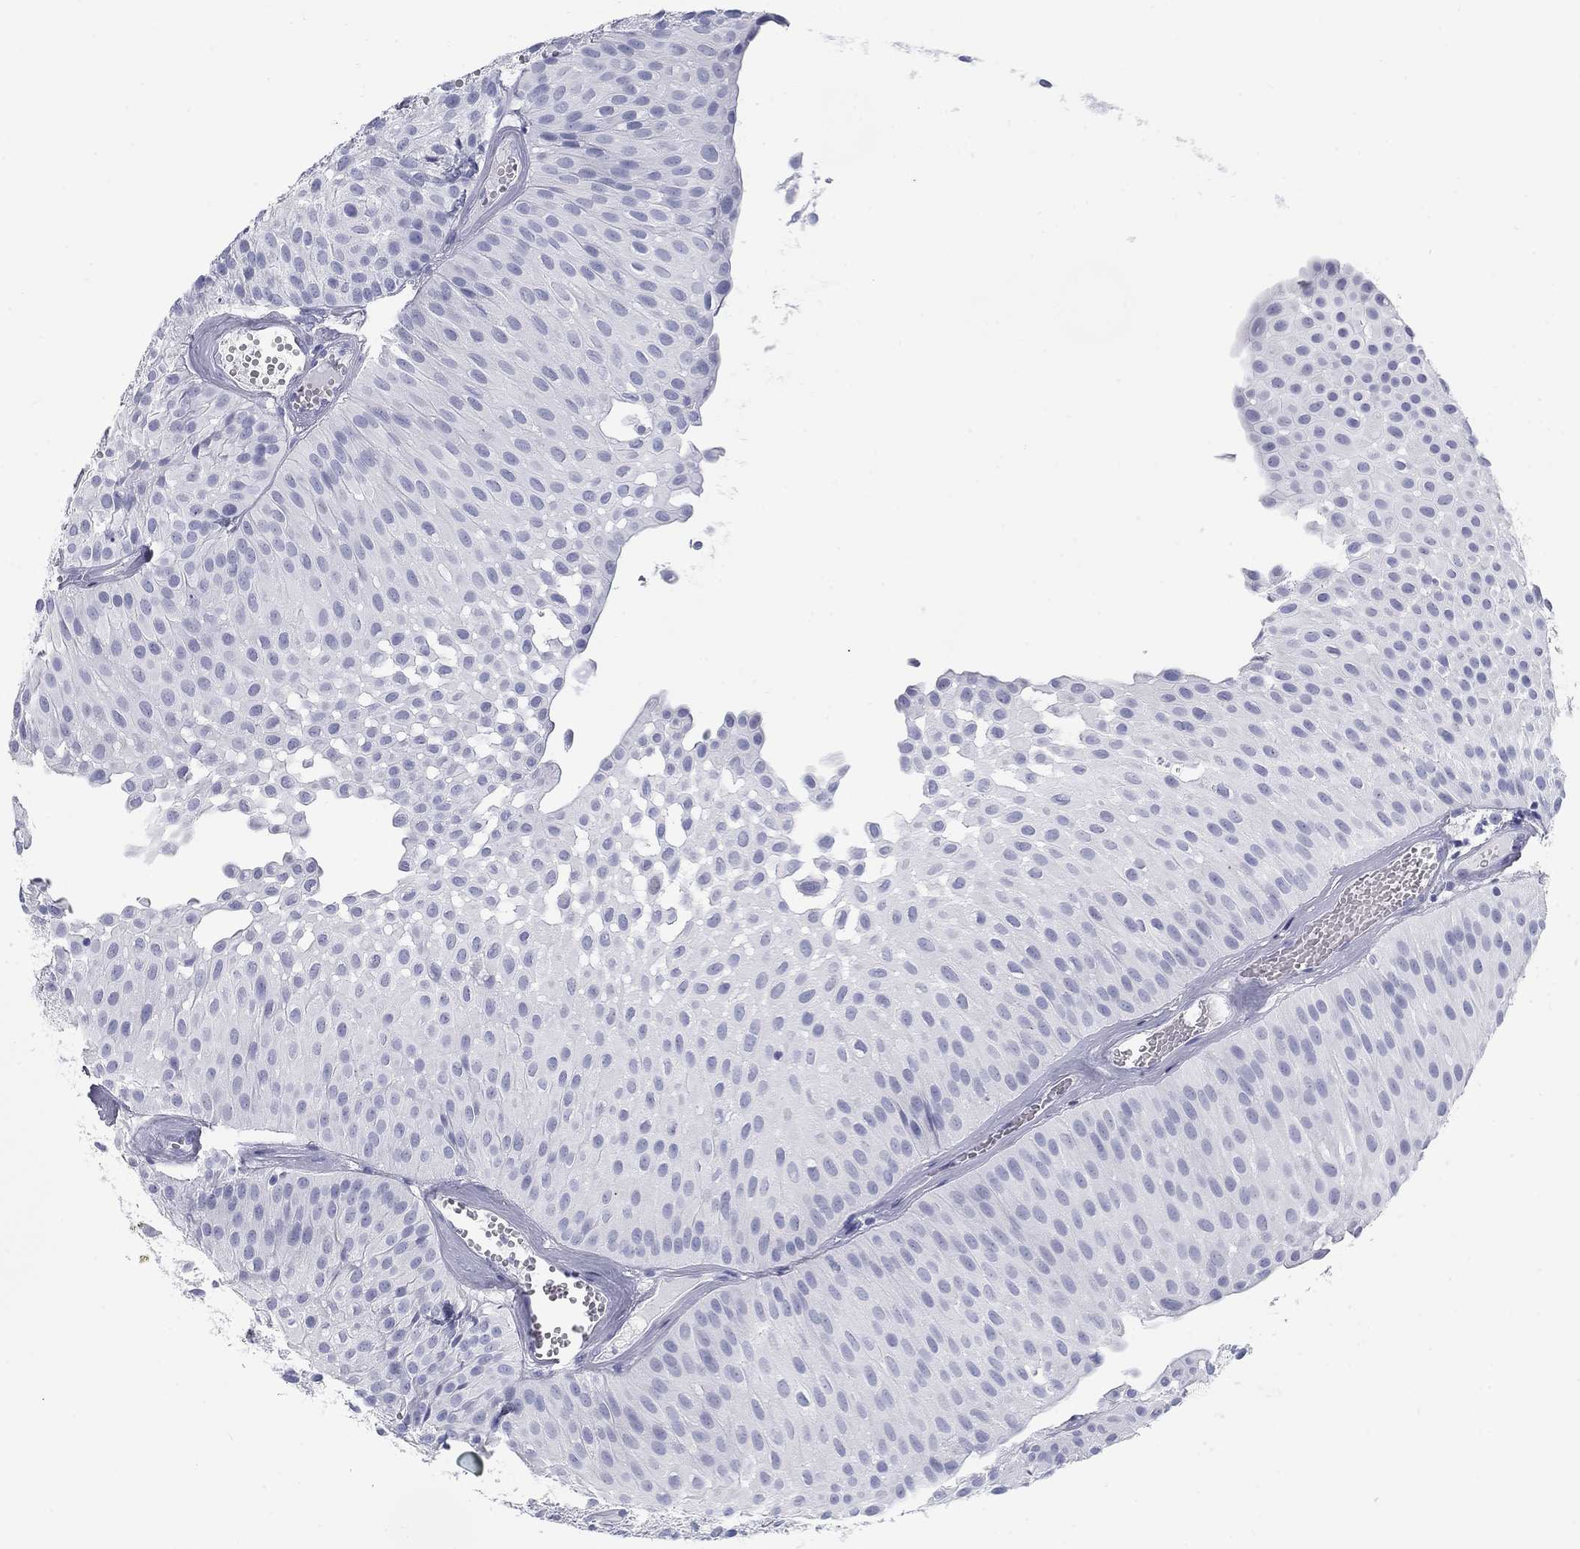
{"staining": {"intensity": "negative", "quantity": "none", "location": "none"}, "tissue": "urothelial cancer", "cell_type": "Tumor cells", "image_type": "cancer", "snomed": [{"axis": "morphology", "description": "Urothelial carcinoma, Low grade"}, {"axis": "topography", "description": "Urinary bladder"}], "caption": "Protein analysis of urothelial carcinoma (low-grade) shows no significant expression in tumor cells. The staining was performed using DAB to visualize the protein expression in brown, while the nuclei were stained in blue with hematoxylin (Magnification: 20x).", "gene": "CALB1", "patient": {"sex": "male", "age": 64}}